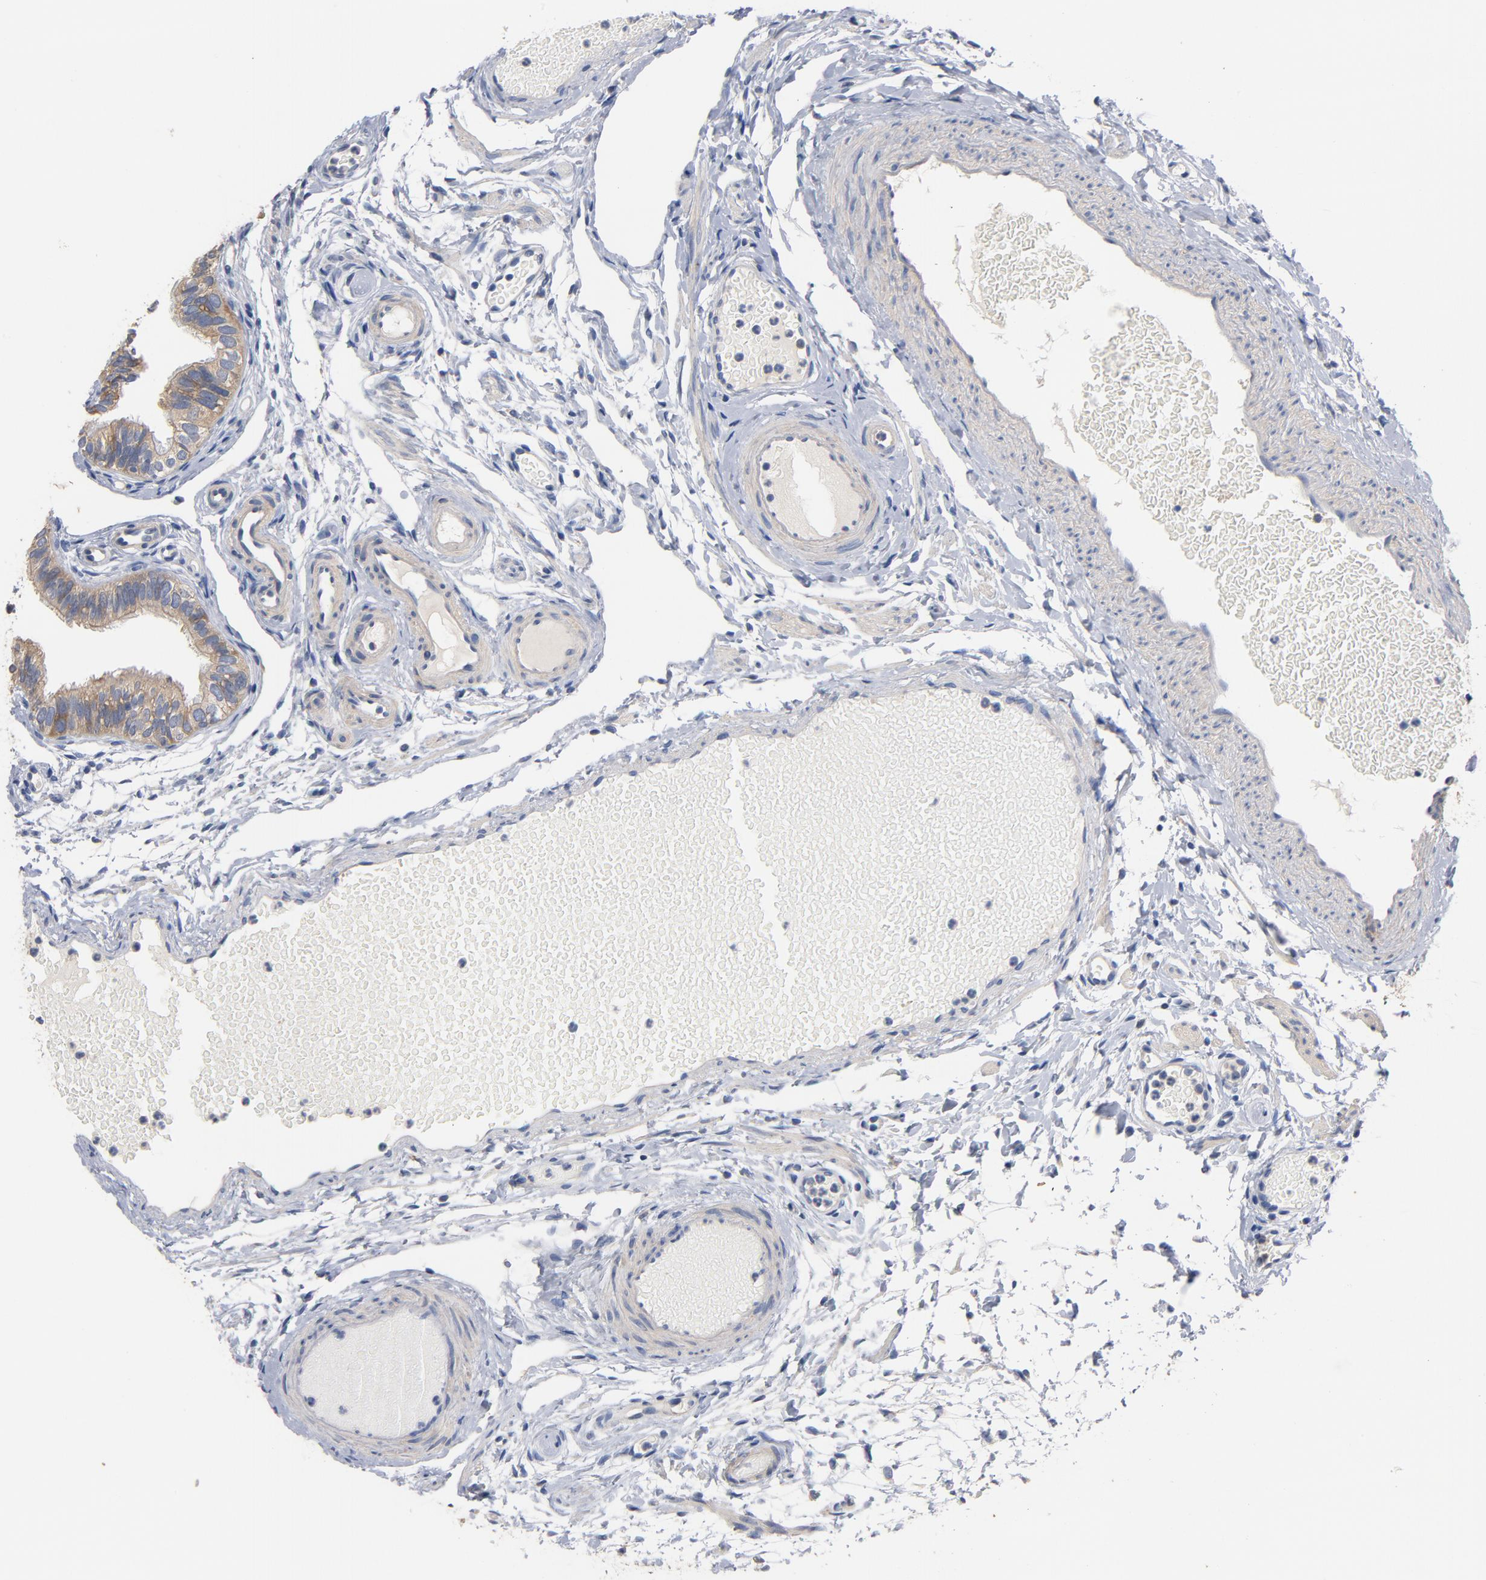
{"staining": {"intensity": "weak", "quantity": "25%-75%", "location": "cytoplasmic/membranous"}, "tissue": "fallopian tube", "cell_type": "Glandular cells", "image_type": "normal", "snomed": [{"axis": "morphology", "description": "Normal tissue, NOS"}, {"axis": "morphology", "description": "Dermoid, NOS"}, {"axis": "topography", "description": "Fallopian tube"}], "caption": "Fallopian tube stained with DAB (3,3'-diaminobenzidine) IHC displays low levels of weak cytoplasmic/membranous staining in about 25%-75% of glandular cells. (Stains: DAB (3,3'-diaminobenzidine) in brown, nuclei in blue, Microscopy: brightfield microscopy at high magnification).", "gene": "TLR4", "patient": {"sex": "female", "age": 33}}